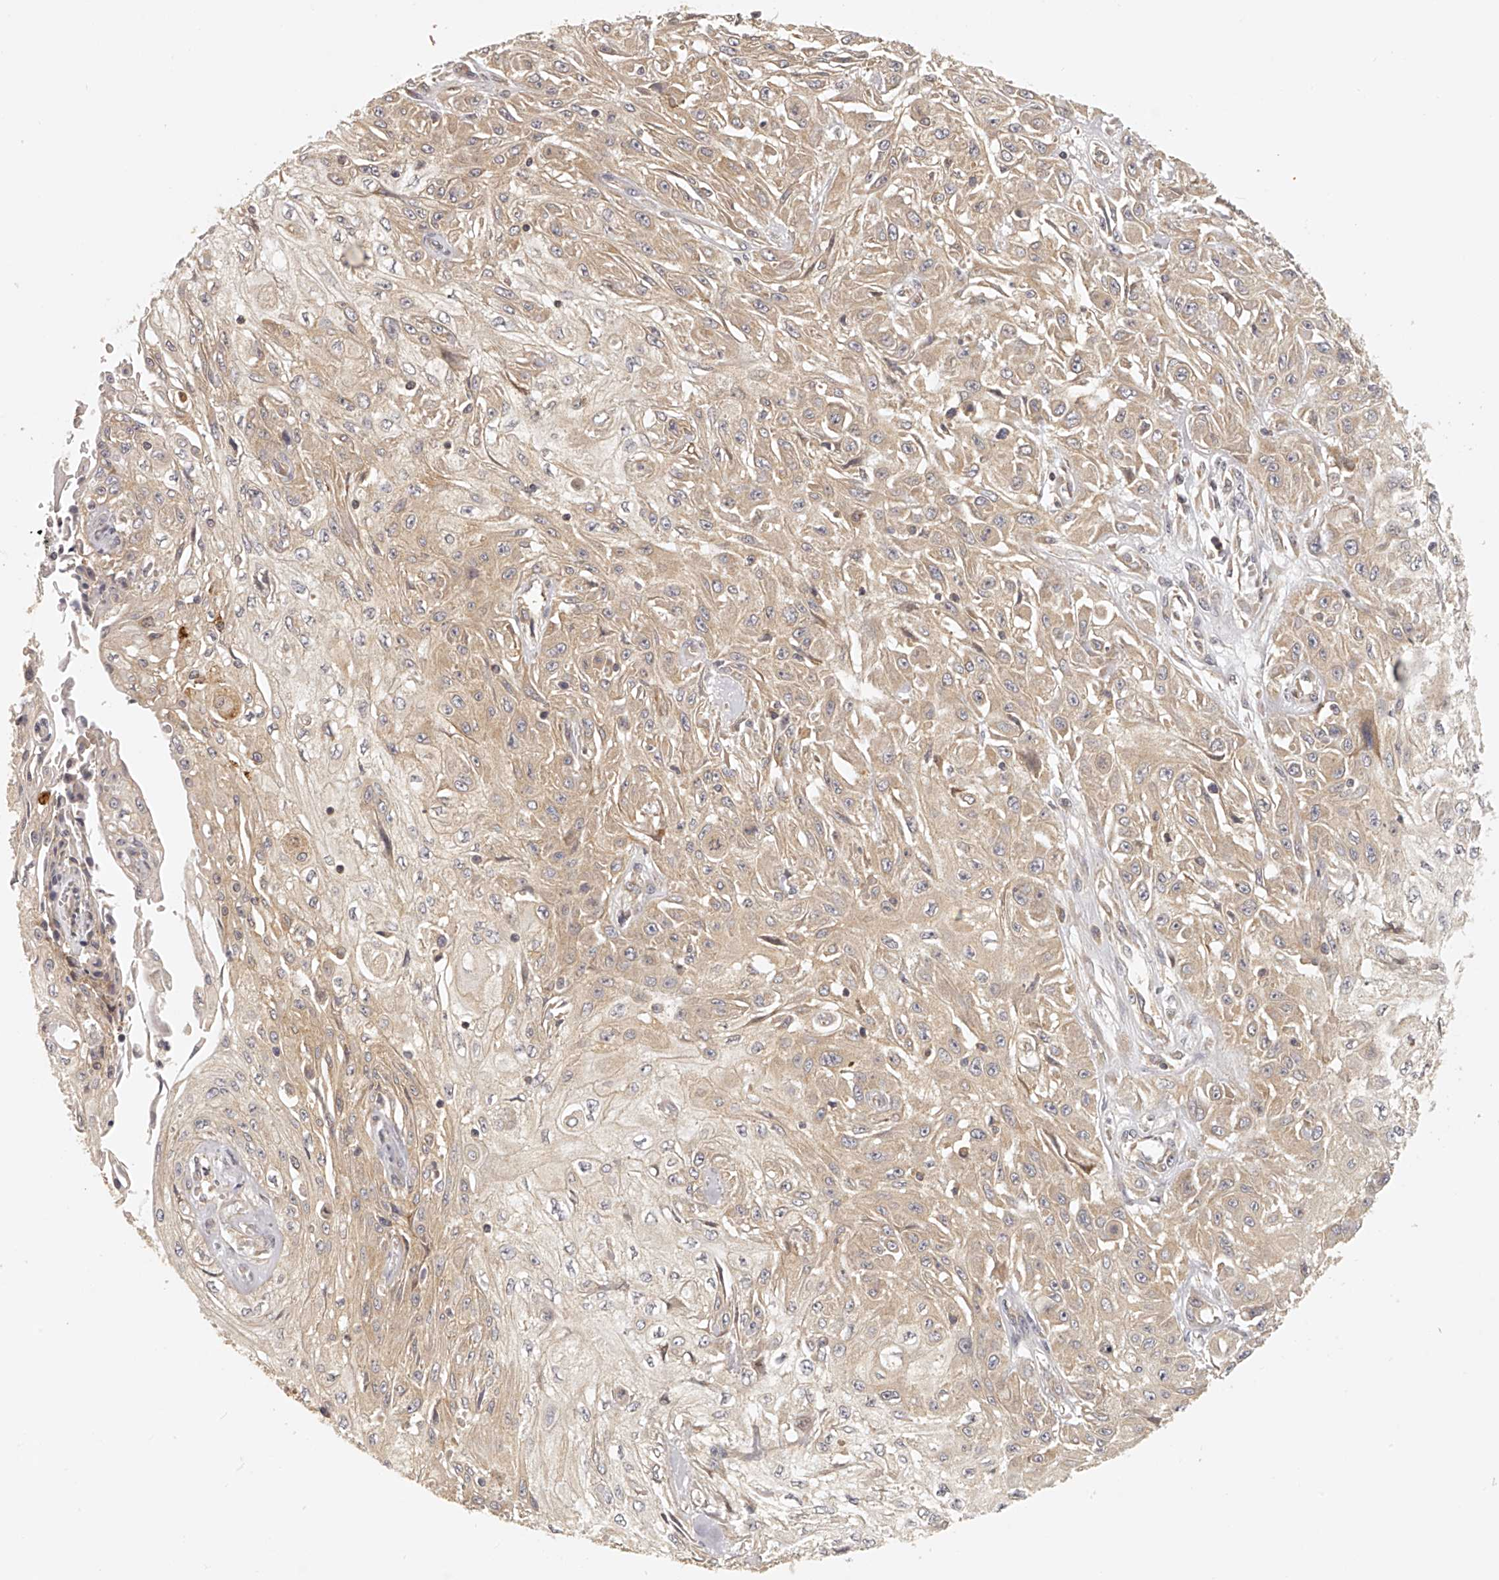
{"staining": {"intensity": "weak", "quantity": ">75%", "location": "cytoplasmic/membranous"}, "tissue": "skin cancer", "cell_type": "Tumor cells", "image_type": "cancer", "snomed": [{"axis": "morphology", "description": "Squamous cell carcinoma, NOS"}, {"axis": "morphology", "description": "Squamous cell carcinoma, metastatic, NOS"}, {"axis": "topography", "description": "Skin"}, {"axis": "topography", "description": "Lymph node"}], "caption": "The histopathology image displays staining of skin cancer, revealing weak cytoplasmic/membranous protein positivity (brown color) within tumor cells.", "gene": "EIF3I", "patient": {"sex": "male", "age": 75}}